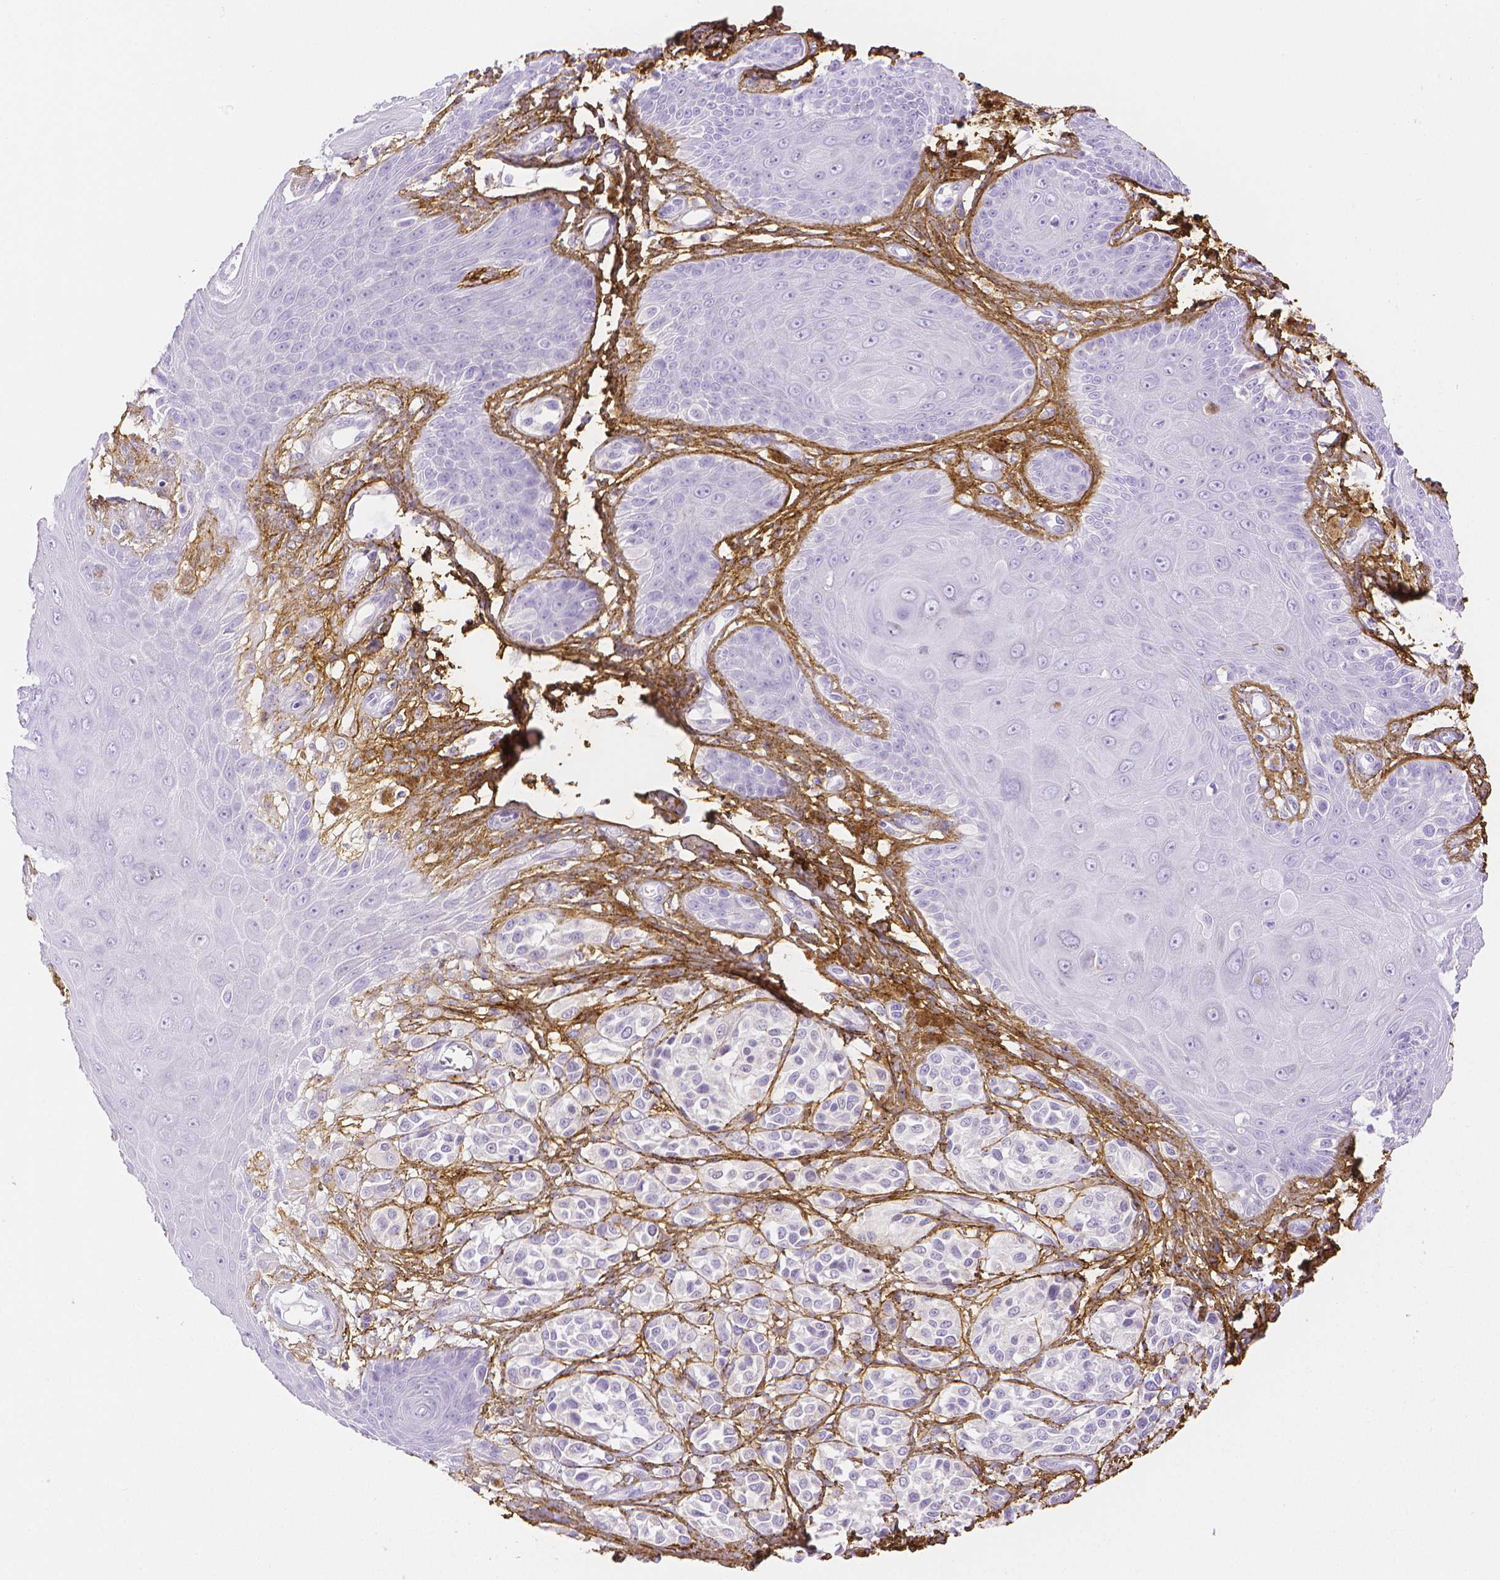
{"staining": {"intensity": "negative", "quantity": "none", "location": "none"}, "tissue": "melanoma", "cell_type": "Tumor cells", "image_type": "cancer", "snomed": [{"axis": "morphology", "description": "Malignant melanoma, NOS"}, {"axis": "topography", "description": "Skin"}], "caption": "High magnification brightfield microscopy of malignant melanoma stained with DAB (3,3'-diaminobenzidine) (brown) and counterstained with hematoxylin (blue): tumor cells show no significant positivity.", "gene": "FBN1", "patient": {"sex": "female", "age": 80}}